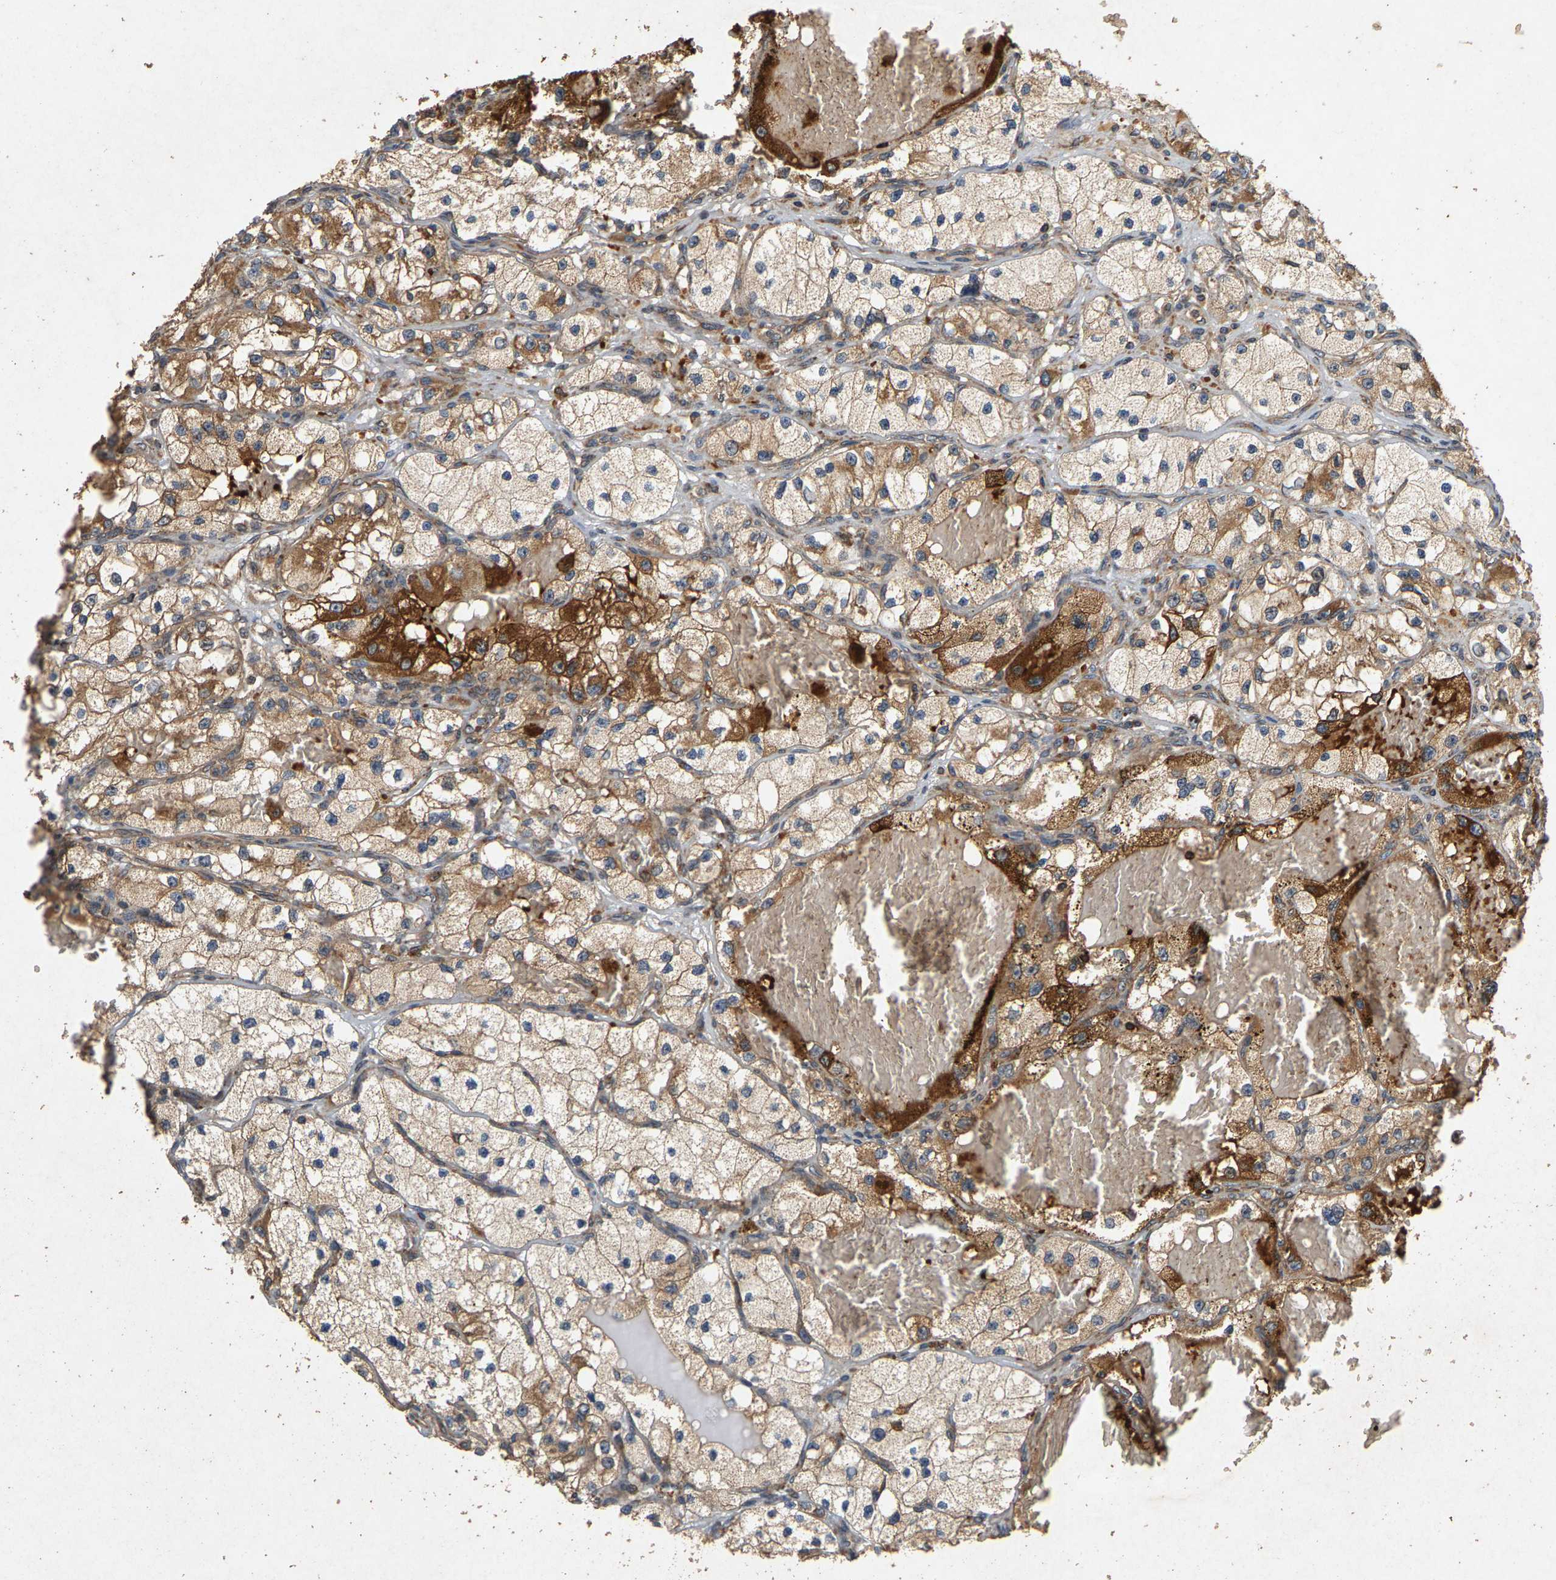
{"staining": {"intensity": "moderate", "quantity": ">75%", "location": "cytoplasmic/membranous"}, "tissue": "renal cancer", "cell_type": "Tumor cells", "image_type": "cancer", "snomed": [{"axis": "morphology", "description": "Adenocarcinoma, NOS"}, {"axis": "topography", "description": "Kidney"}], "caption": "Immunohistochemical staining of renal cancer displays moderate cytoplasmic/membranous protein expression in approximately >75% of tumor cells.", "gene": "CIDEC", "patient": {"sex": "female", "age": 57}}